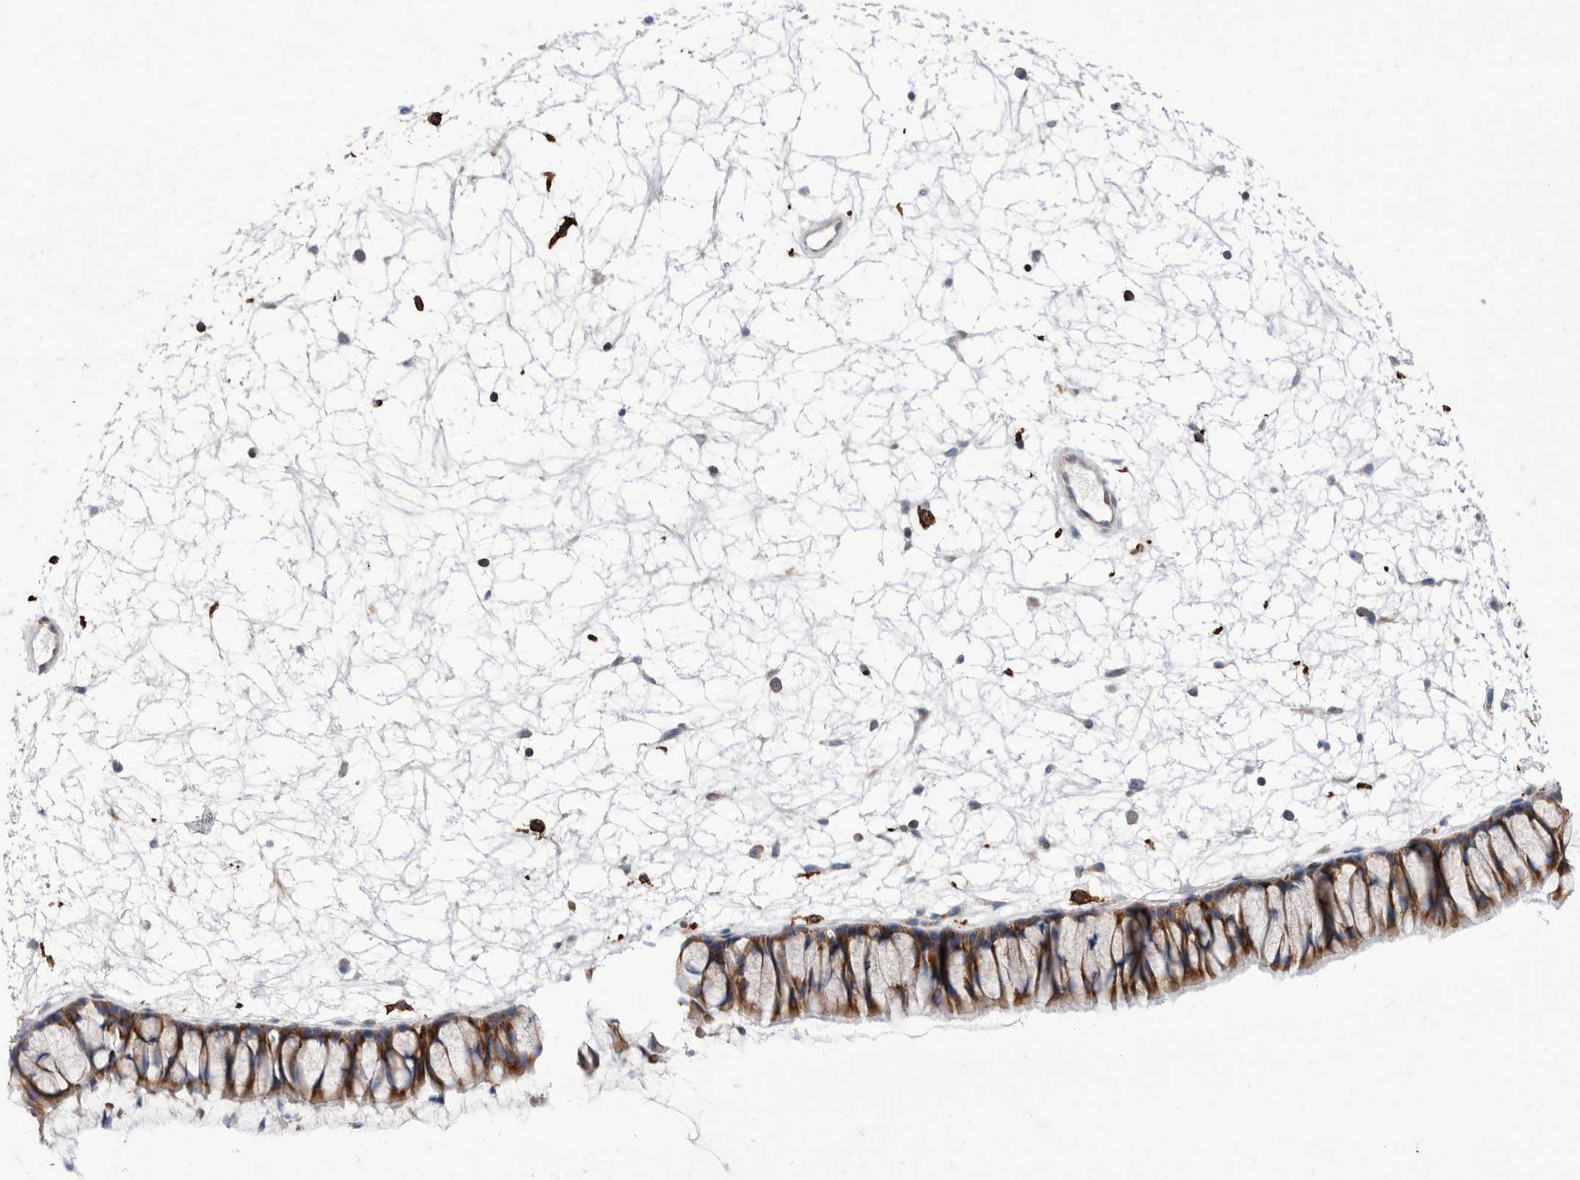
{"staining": {"intensity": "moderate", "quantity": ">75%", "location": "cytoplasmic/membranous"}, "tissue": "nasopharynx", "cell_type": "Respiratory epithelial cells", "image_type": "normal", "snomed": [{"axis": "morphology", "description": "Normal tissue, NOS"}, {"axis": "topography", "description": "Nasopharynx"}], "caption": "Immunohistochemistry (IHC) staining of unremarkable nasopharynx, which demonstrates medium levels of moderate cytoplasmic/membranous staining in approximately >75% of respiratory epithelial cells indicating moderate cytoplasmic/membranous protein positivity. The staining was performed using DAB (3,3'-diaminobenzidine) (brown) for protein detection and nuclei were counterstained in hematoxylin (blue).", "gene": "SMG7", "patient": {"sex": "male", "age": 64}}